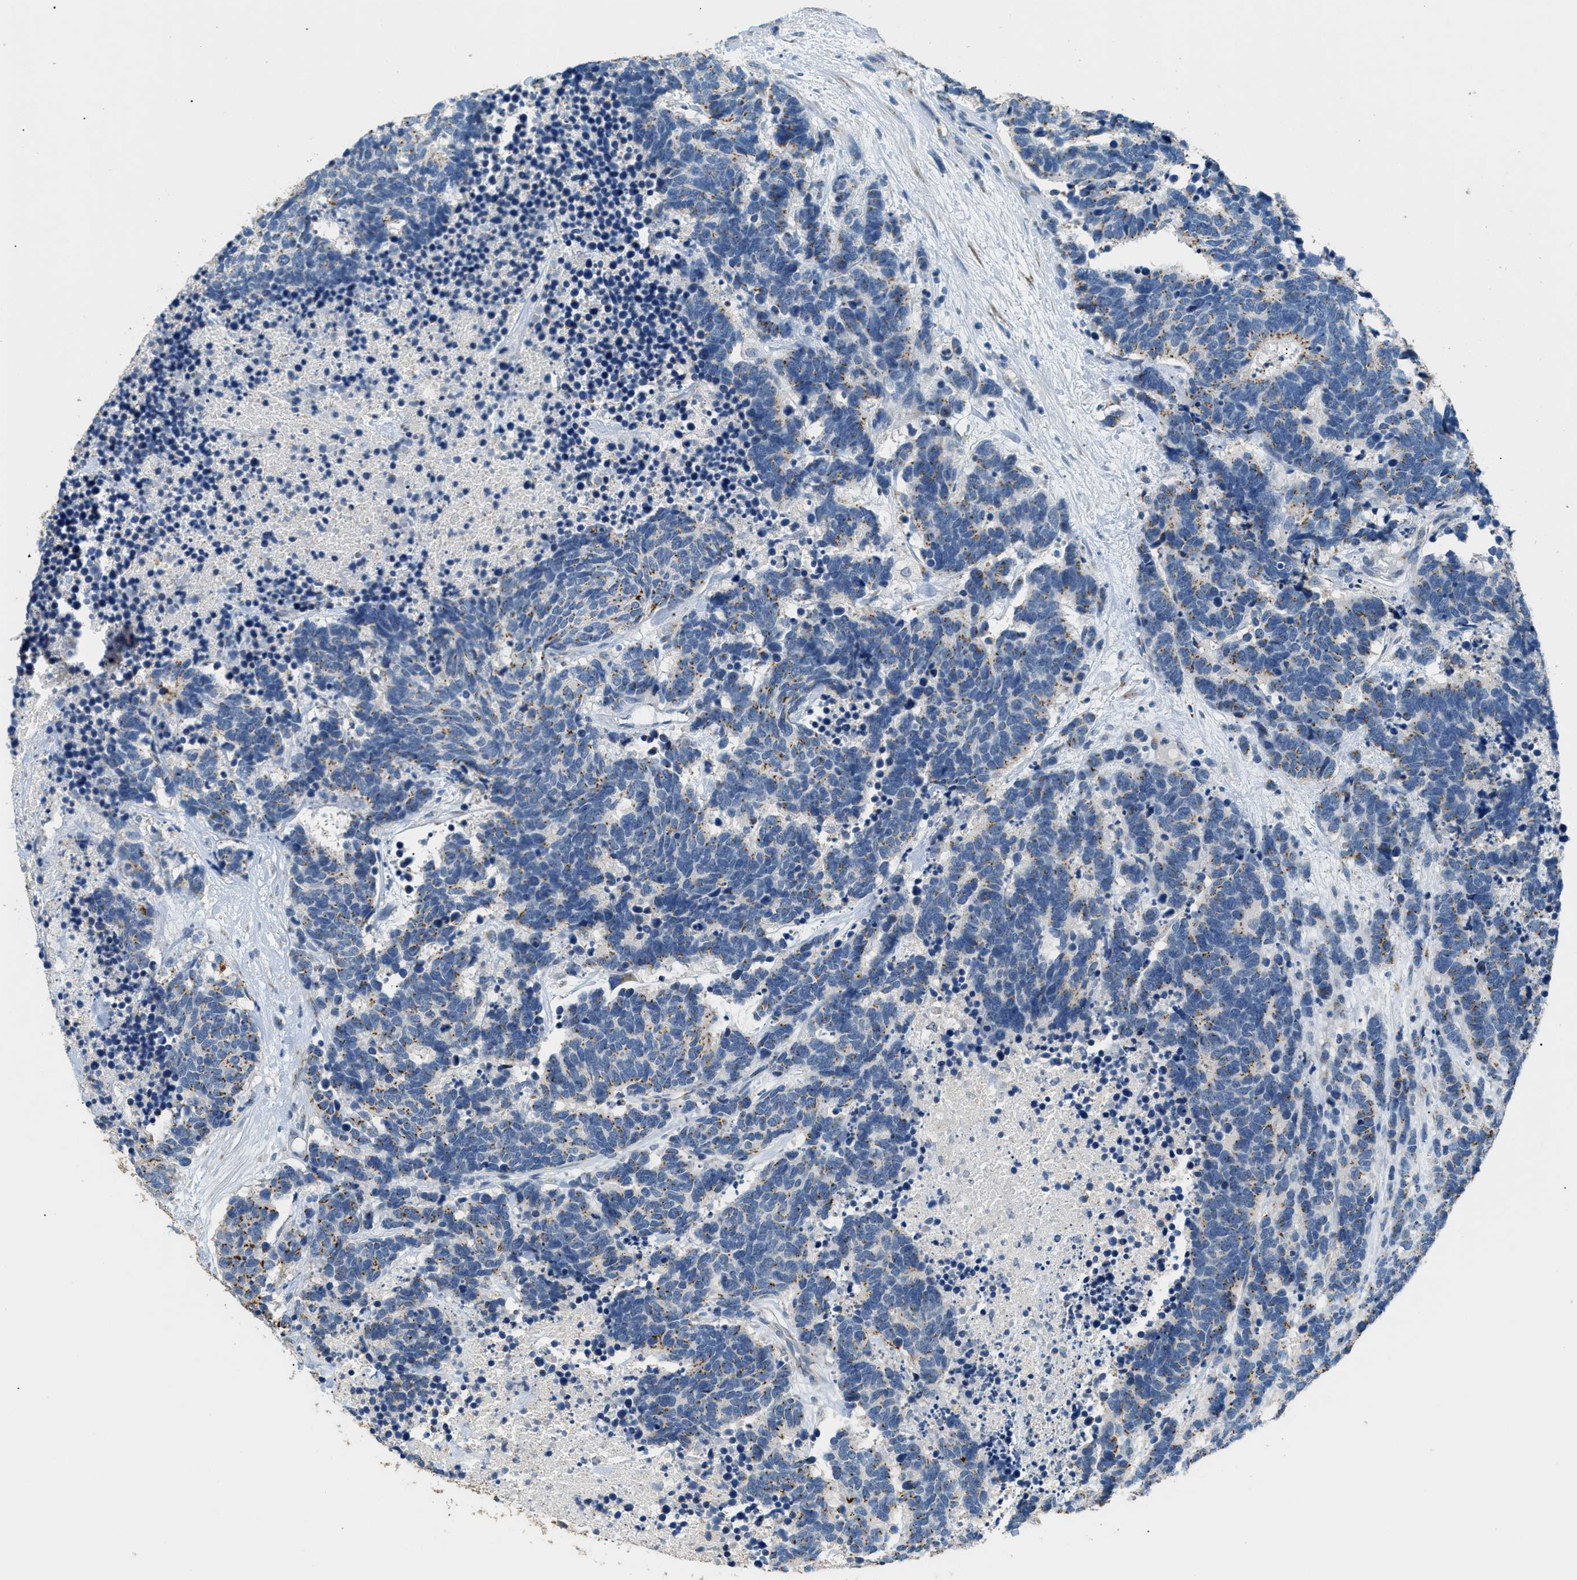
{"staining": {"intensity": "weak", "quantity": "25%-75%", "location": "cytoplasmic/membranous"}, "tissue": "carcinoid", "cell_type": "Tumor cells", "image_type": "cancer", "snomed": [{"axis": "morphology", "description": "Carcinoma, NOS"}, {"axis": "morphology", "description": "Carcinoid, malignant, NOS"}, {"axis": "topography", "description": "Urinary bladder"}], "caption": "Immunohistochemistry image of neoplastic tissue: human carcinoid stained using IHC demonstrates low levels of weak protein expression localized specifically in the cytoplasmic/membranous of tumor cells, appearing as a cytoplasmic/membranous brown color.", "gene": "GOLM1", "patient": {"sex": "male", "age": 57}}